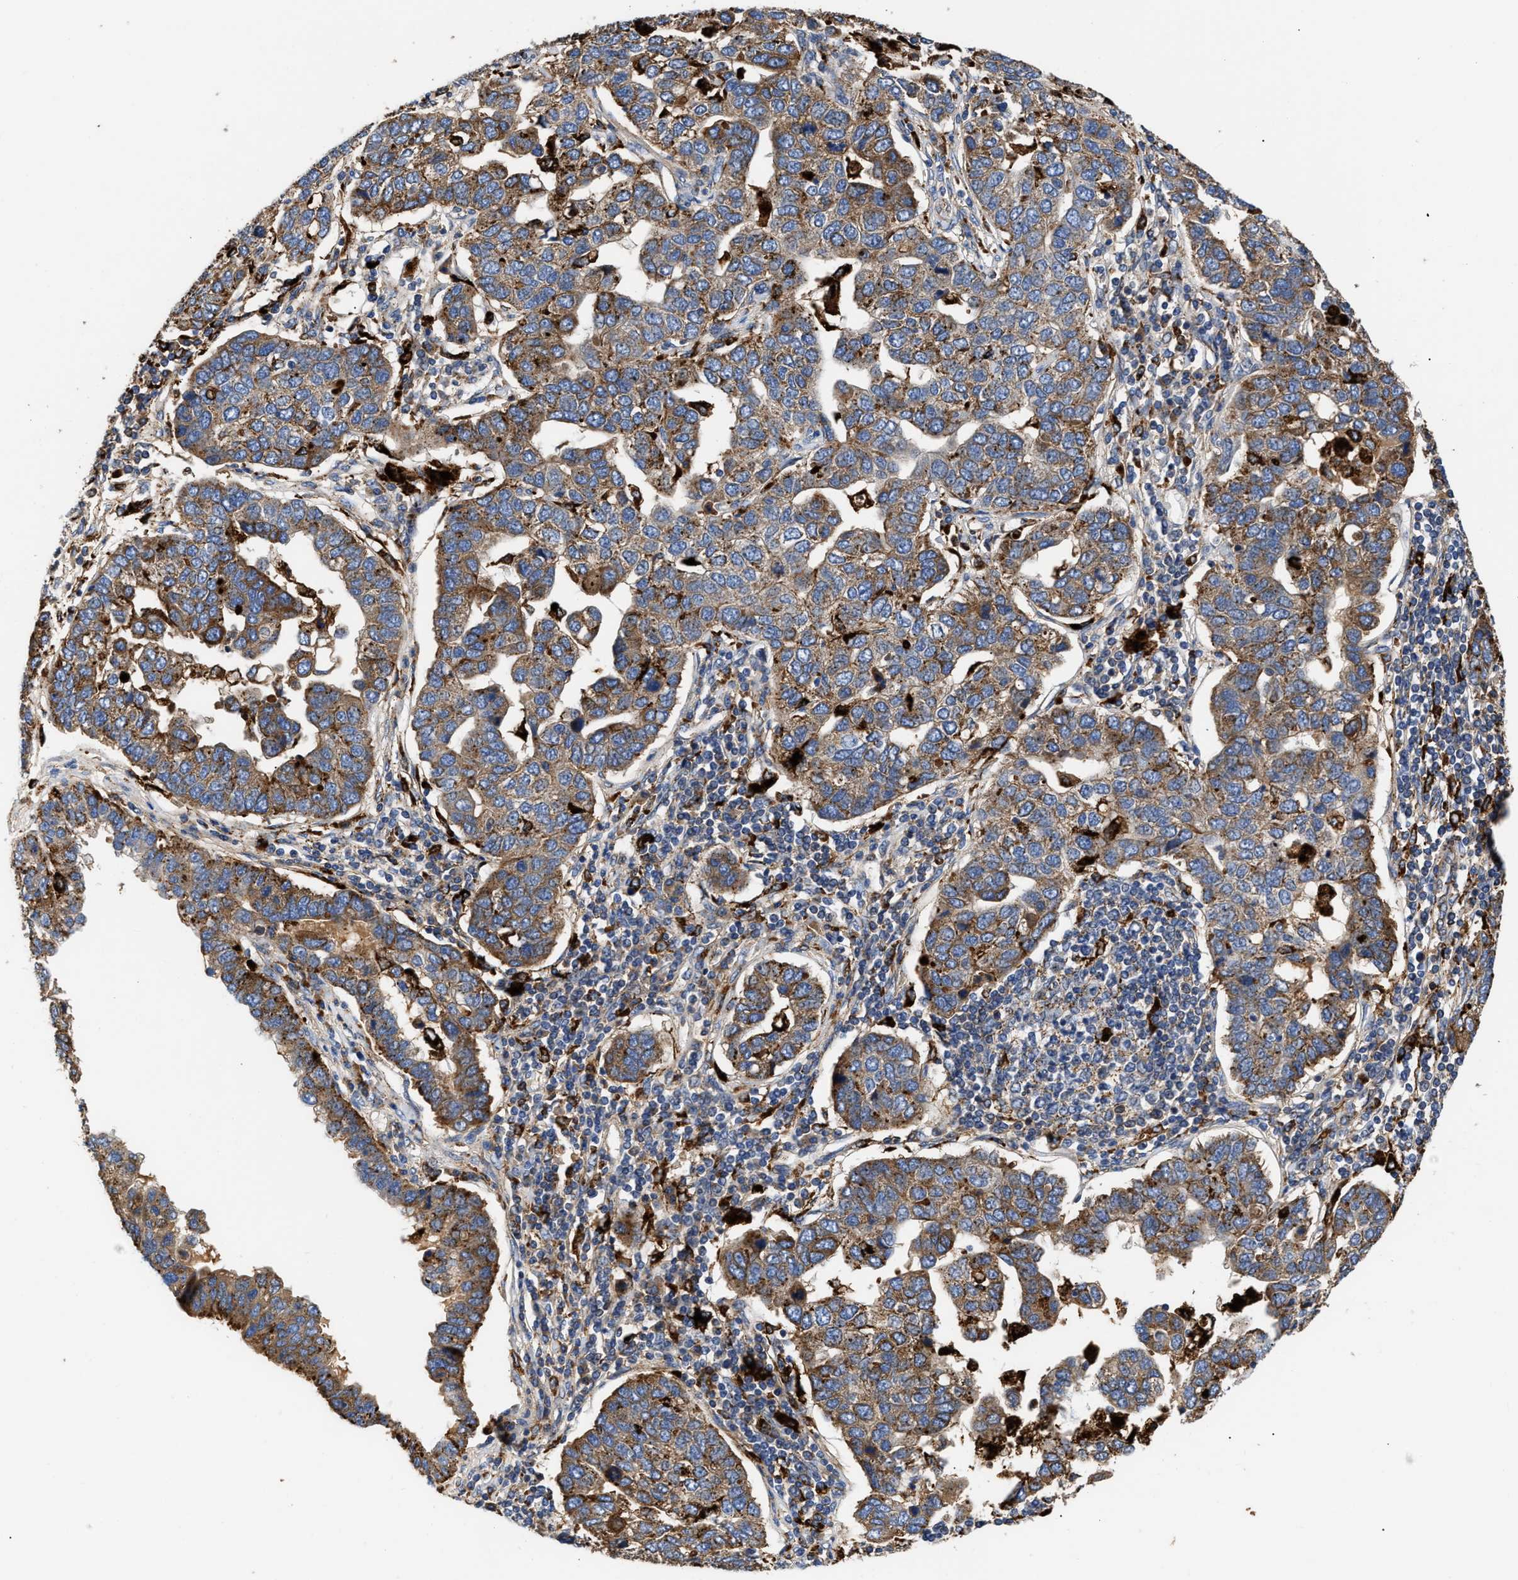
{"staining": {"intensity": "moderate", "quantity": ">75%", "location": "cytoplasmic/membranous"}, "tissue": "pancreatic cancer", "cell_type": "Tumor cells", "image_type": "cancer", "snomed": [{"axis": "morphology", "description": "Adenocarcinoma, NOS"}, {"axis": "topography", "description": "Pancreas"}], "caption": "The image exhibits staining of pancreatic cancer (adenocarcinoma), revealing moderate cytoplasmic/membranous protein expression (brown color) within tumor cells.", "gene": "CCDC146", "patient": {"sex": "female", "age": 61}}